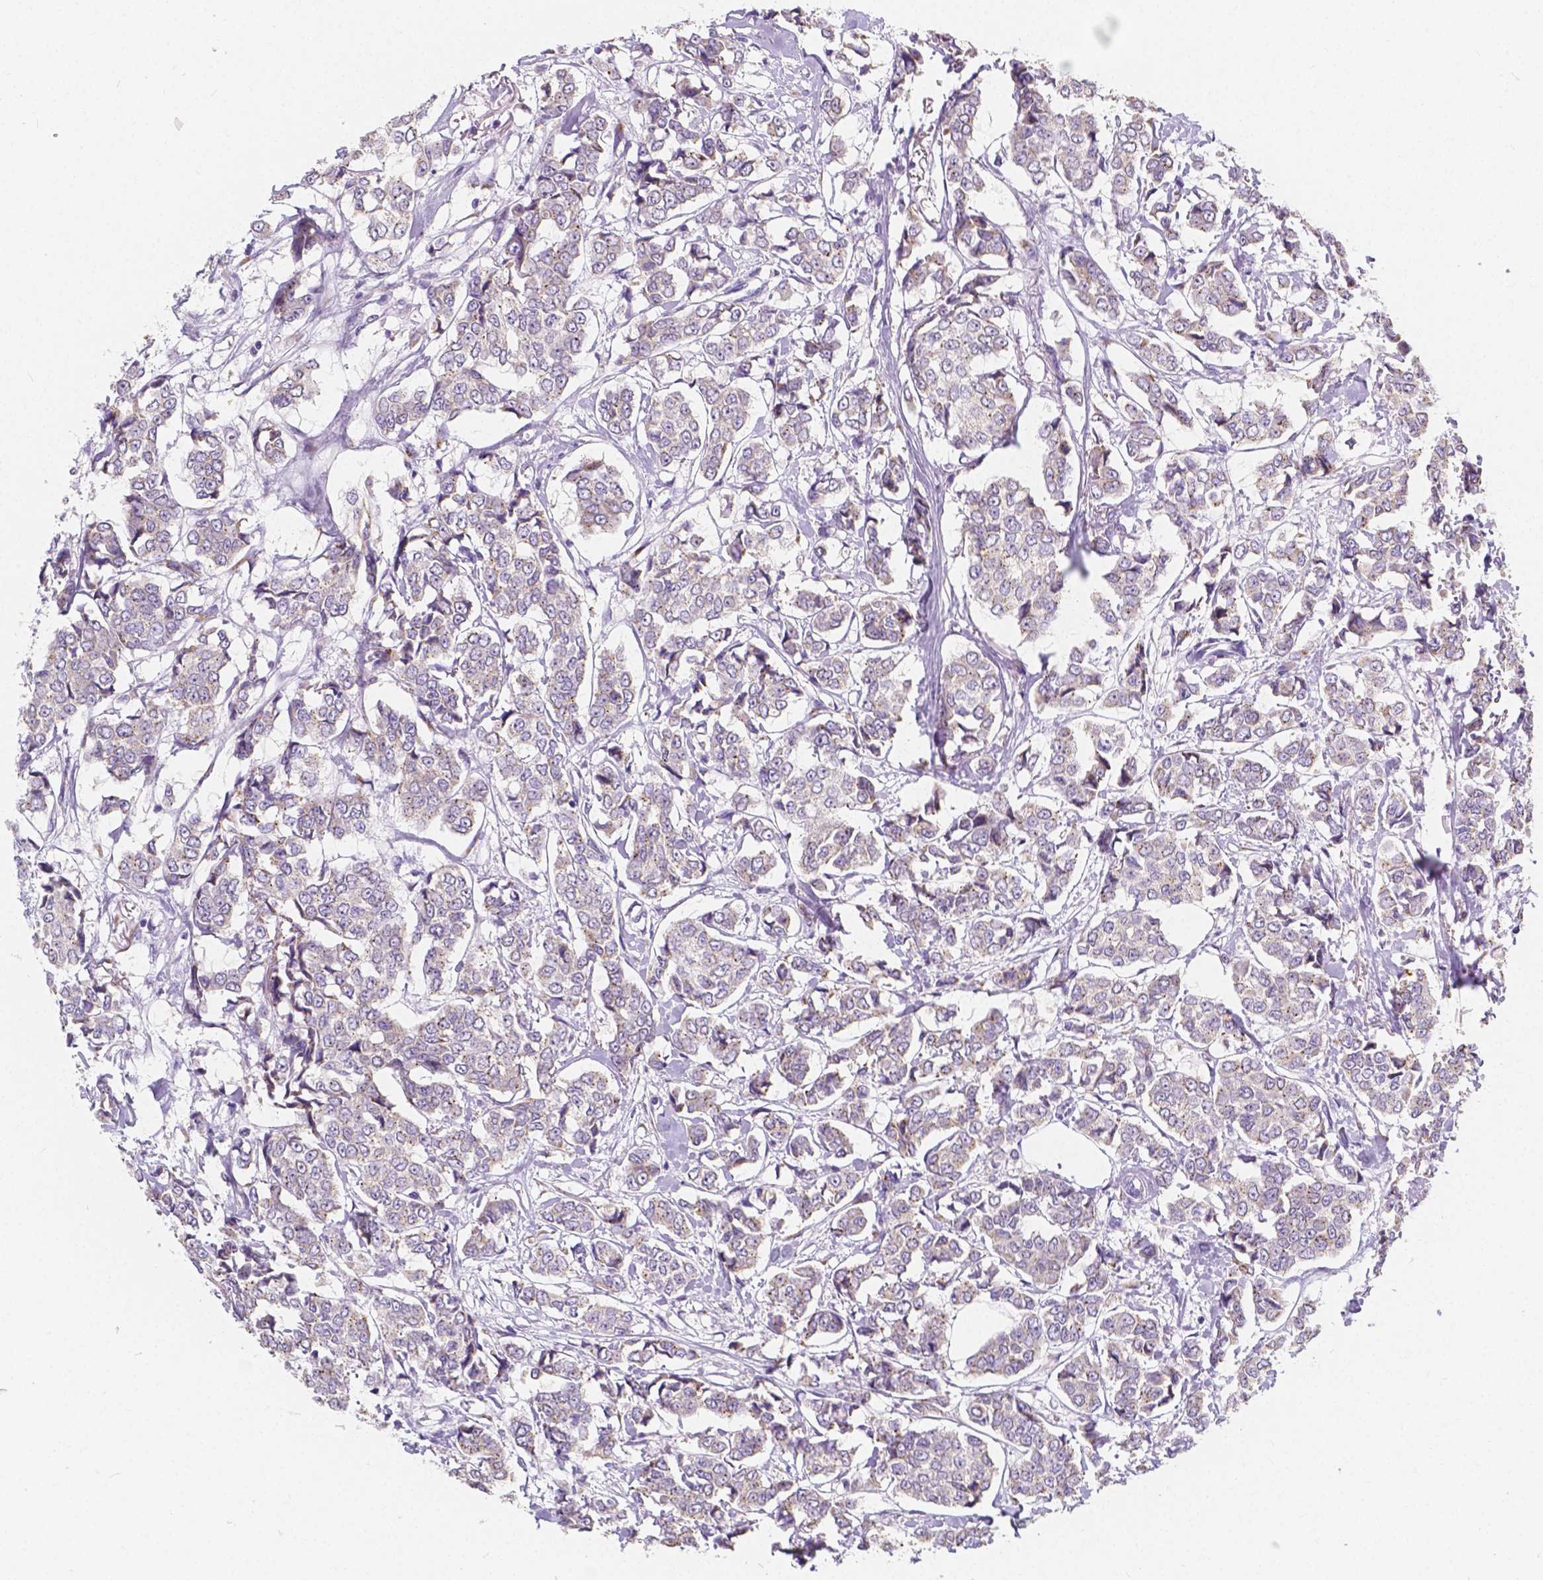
{"staining": {"intensity": "weak", "quantity": "25%-75%", "location": "cytoplasmic/membranous"}, "tissue": "breast cancer", "cell_type": "Tumor cells", "image_type": "cancer", "snomed": [{"axis": "morphology", "description": "Duct carcinoma"}, {"axis": "topography", "description": "Breast"}], "caption": "This image exhibits immunohistochemistry (IHC) staining of human breast cancer, with low weak cytoplasmic/membranous positivity in approximately 25%-75% of tumor cells.", "gene": "RNF186", "patient": {"sex": "female", "age": 94}}